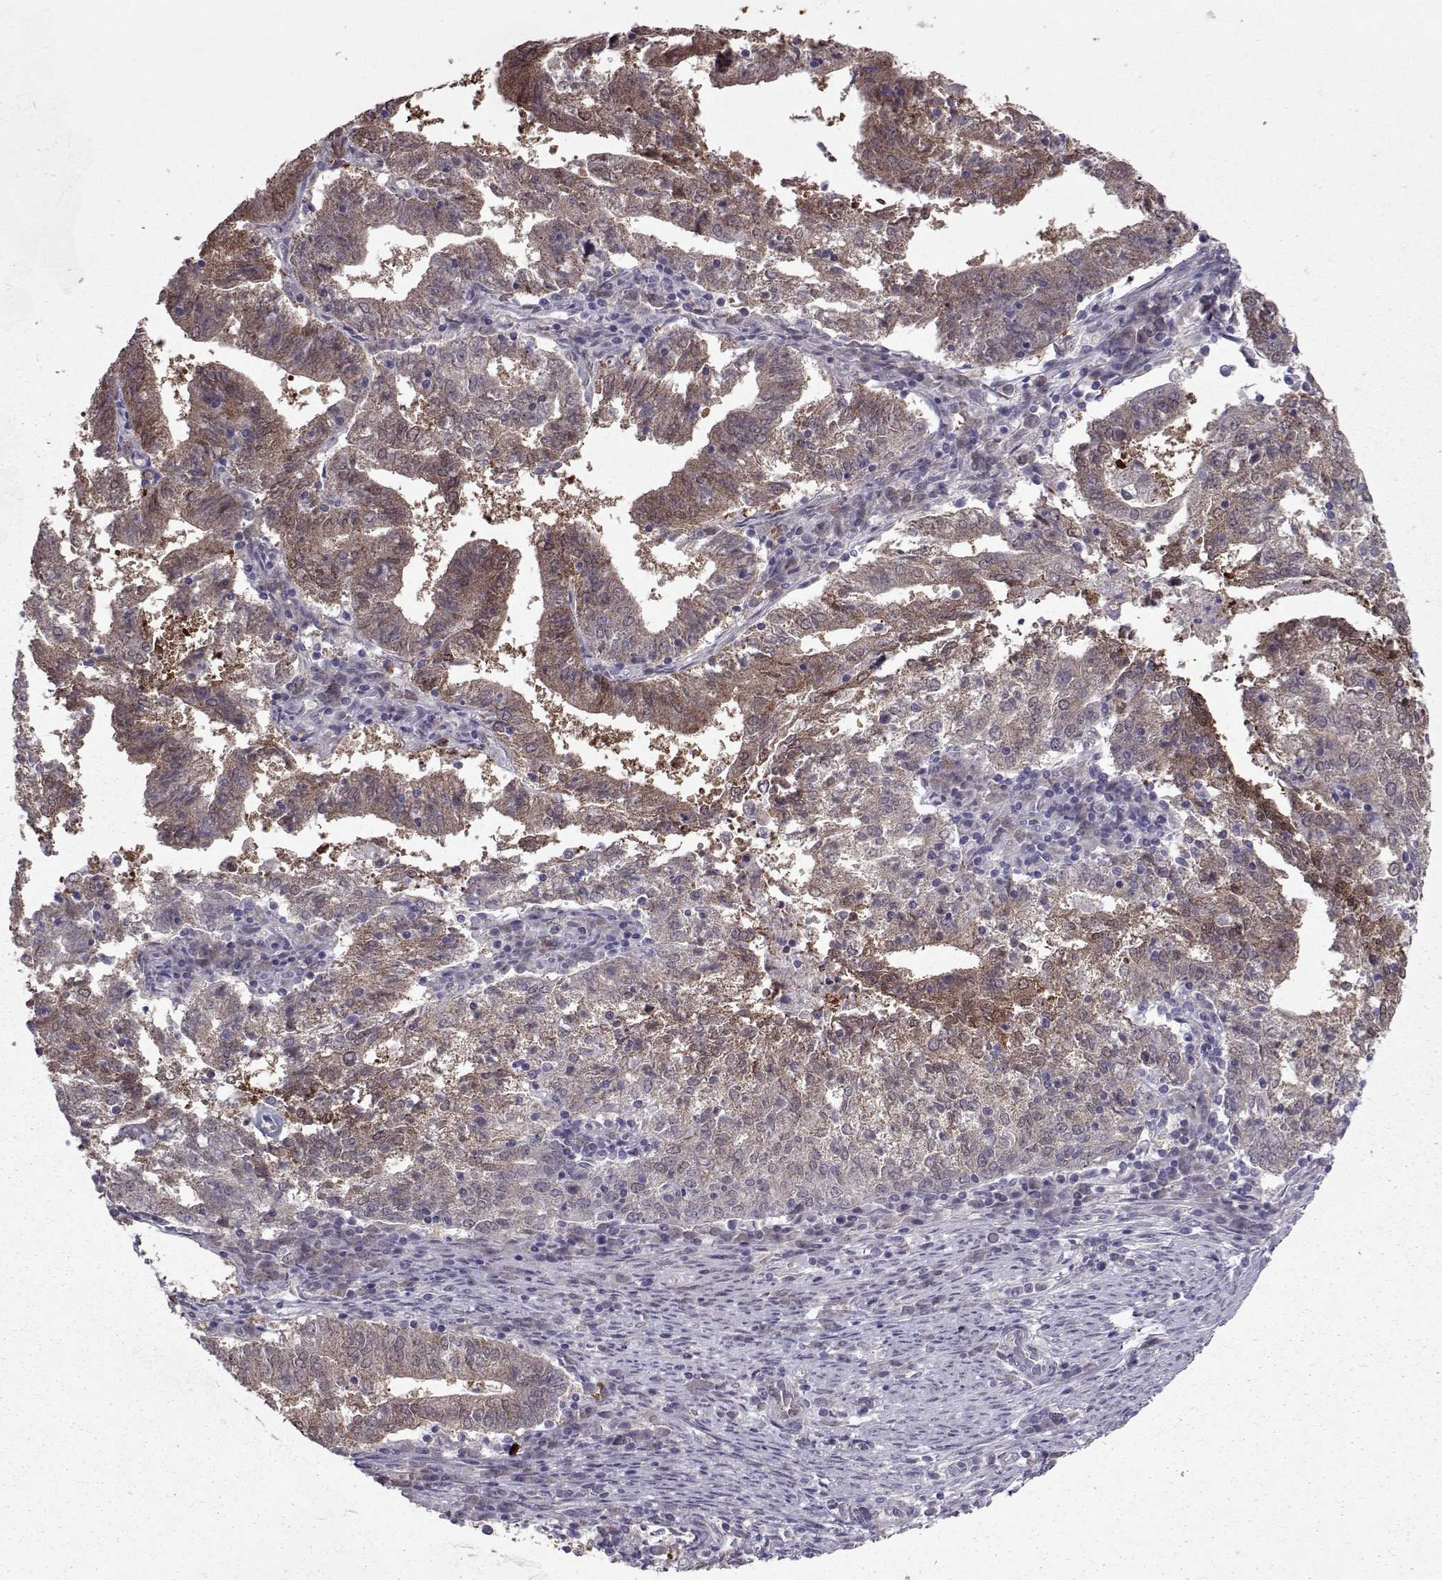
{"staining": {"intensity": "moderate", "quantity": ">75%", "location": "cytoplasmic/membranous"}, "tissue": "endometrial cancer", "cell_type": "Tumor cells", "image_type": "cancer", "snomed": [{"axis": "morphology", "description": "Adenocarcinoma, NOS"}, {"axis": "topography", "description": "Endometrium"}], "caption": "A medium amount of moderate cytoplasmic/membranous staining is appreciated in approximately >75% of tumor cells in adenocarcinoma (endometrial) tissue.", "gene": "ASRGL1", "patient": {"sex": "female", "age": 82}}